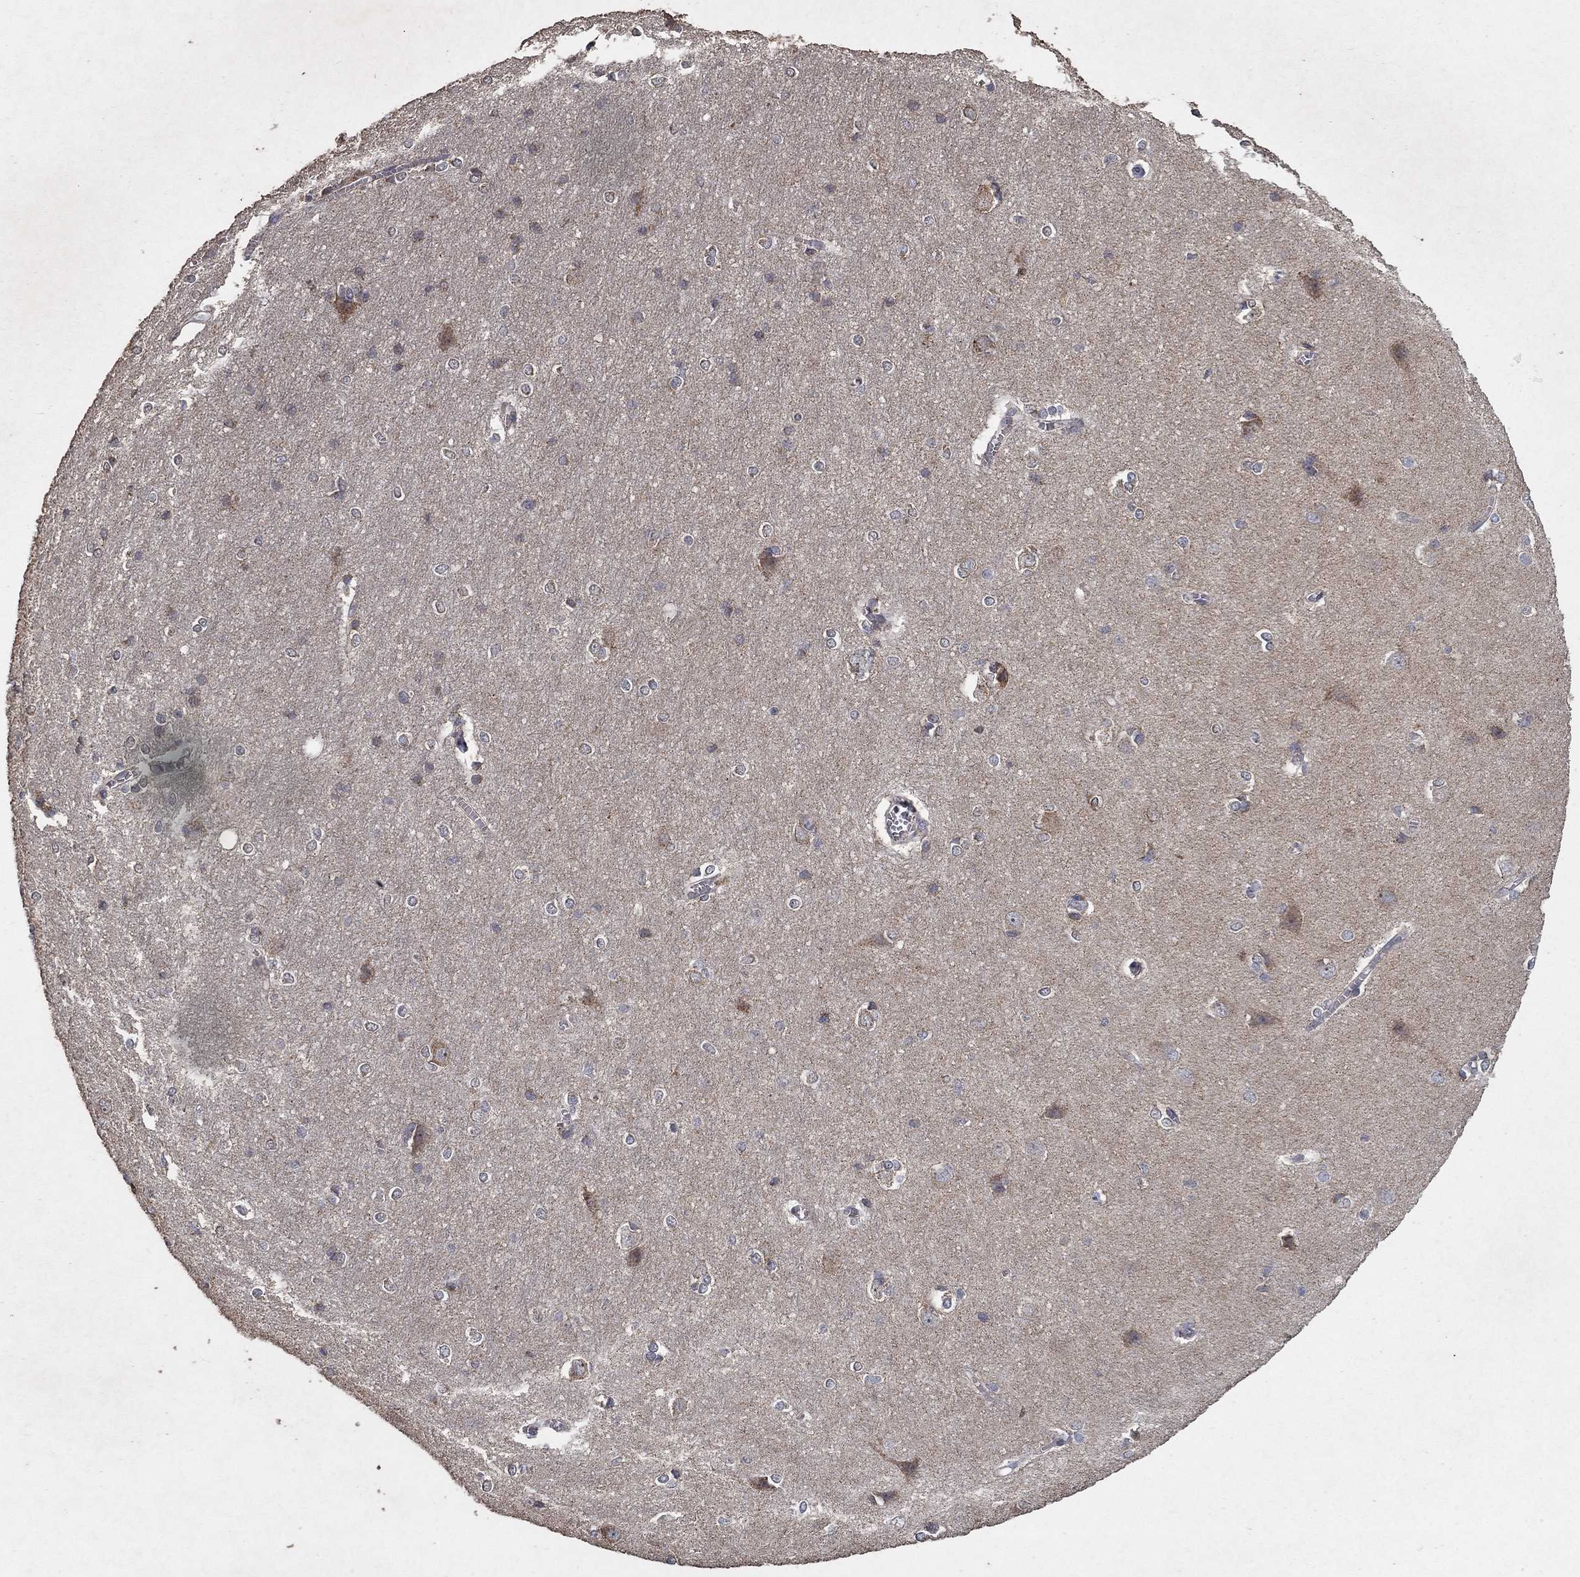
{"staining": {"intensity": "negative", "quantity": "none", "location": "none"}, "tissue": "cerebral cortex", "cell_type": "Endothelial cells", "image_type": "normal", "snomed": [{"axis": "morphology", "description": "Normal tissue, NOS"}, {"axis": "topography", "description": "Cerebral cortex"}], "caption": "A photomicrograph of human cerebral cortex is negative for staining in endothelial cells. Brightfield microscopy of immunohistochemistry (IHC) stained with DAB (3,3'-diaminobenzidine) (brown) and hematoxylin (blue), captured at high magnification.", "gene": "GPSM1", "patient": {"sex": "male", "age": 37}}